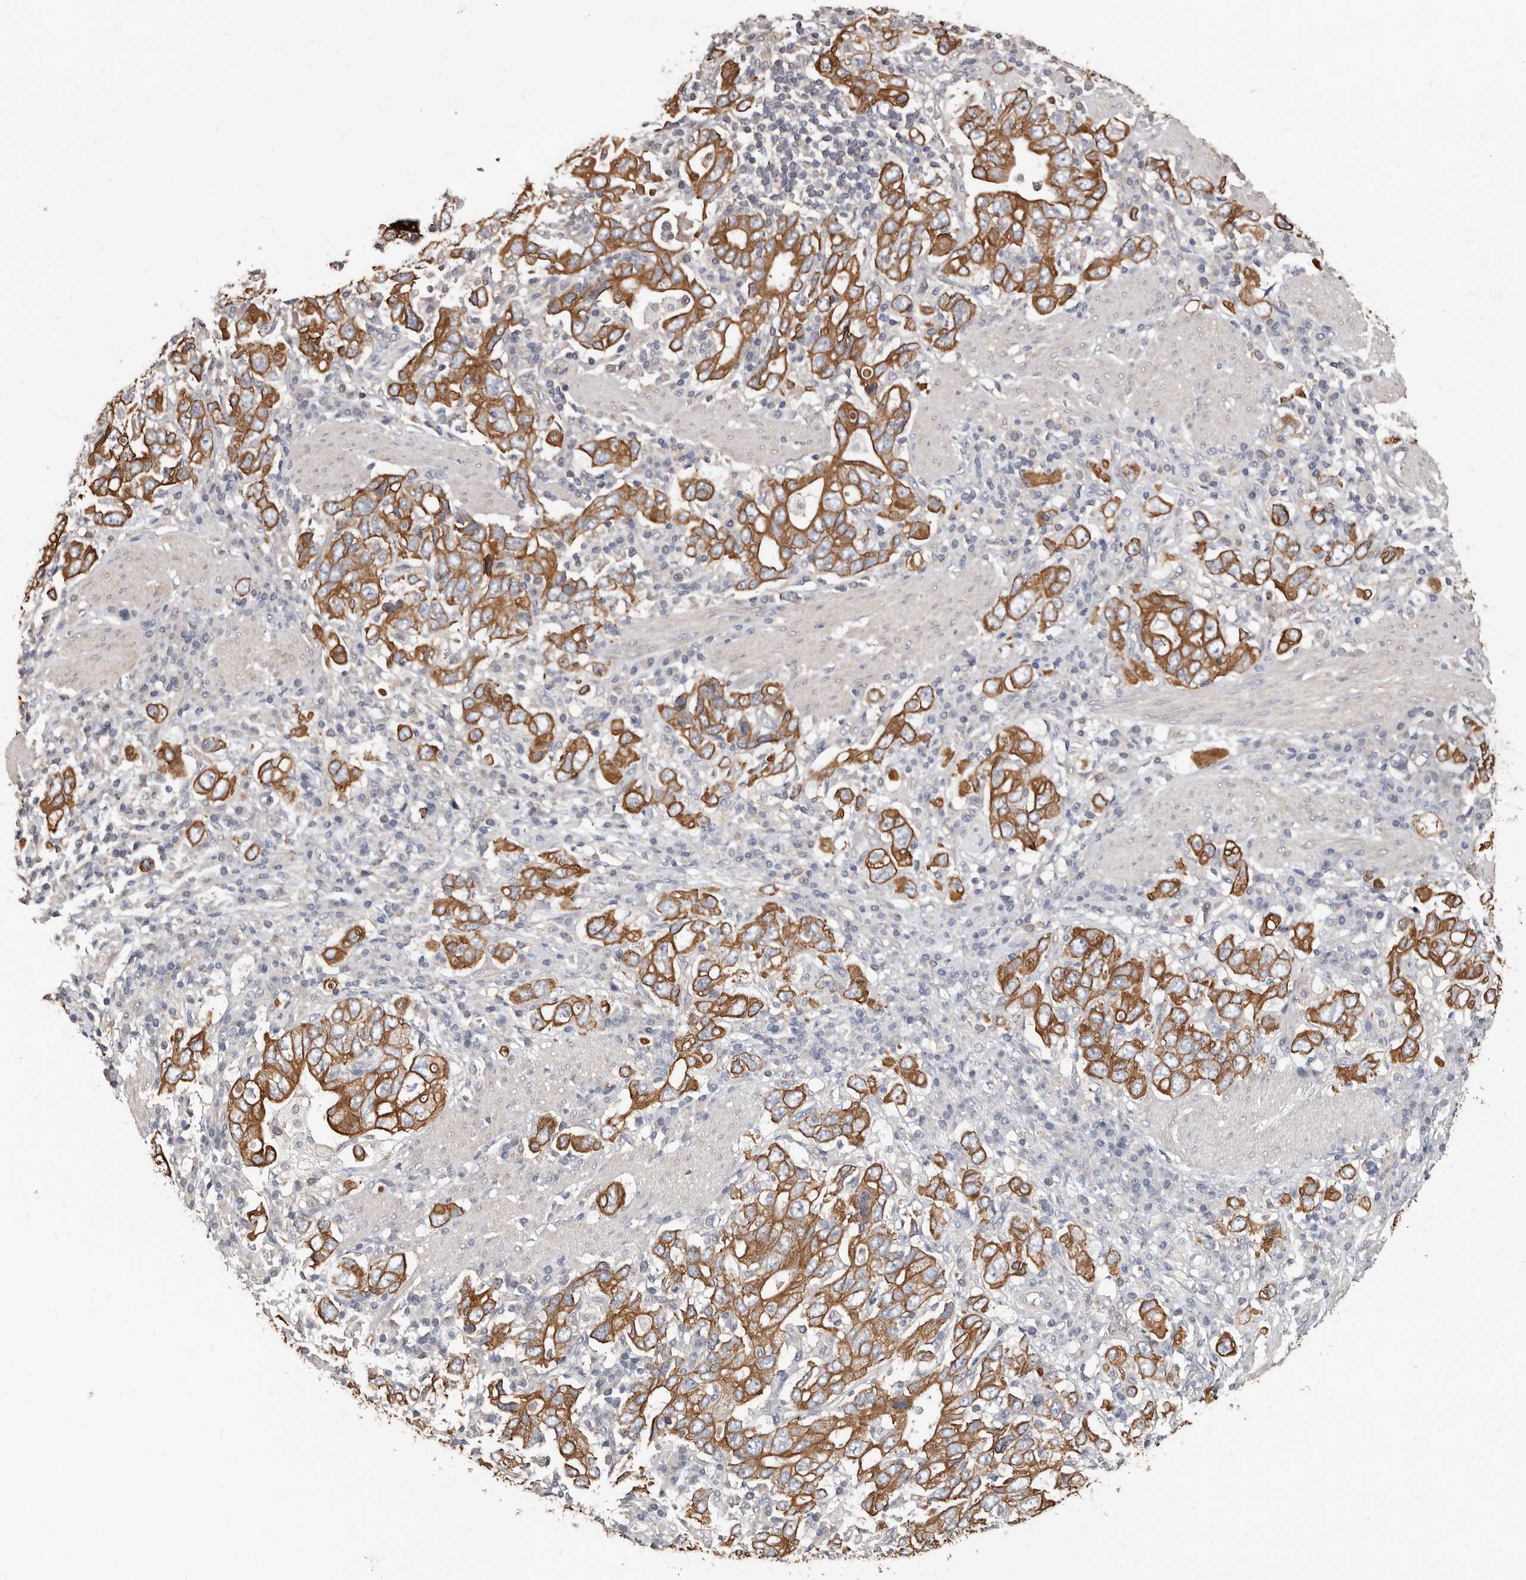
{"staining": {"intensity": "moderate", "quantity": ">75%", "location": "cytoplasmic/membranous"}, "tissue": "stomach cancer", "cell_type": "Tumor cells", "image_type": "cancer", "snomed": [{"axis": "morphology", "description": "Adenocarcinoma, NOS"}, {"axis": "topography", "description": "Stomach, upper"}], "caption": "DAB (3,3'-diaminobenzidine) immunohistochemical staining of human adenocarcinoma (stomach) demonstrates moderate cytoplasmic/membranous protein positivity in about >75% of tumor cells.", "gene": "MRPL18", "patient": {"sex": "male", "age": 62}}